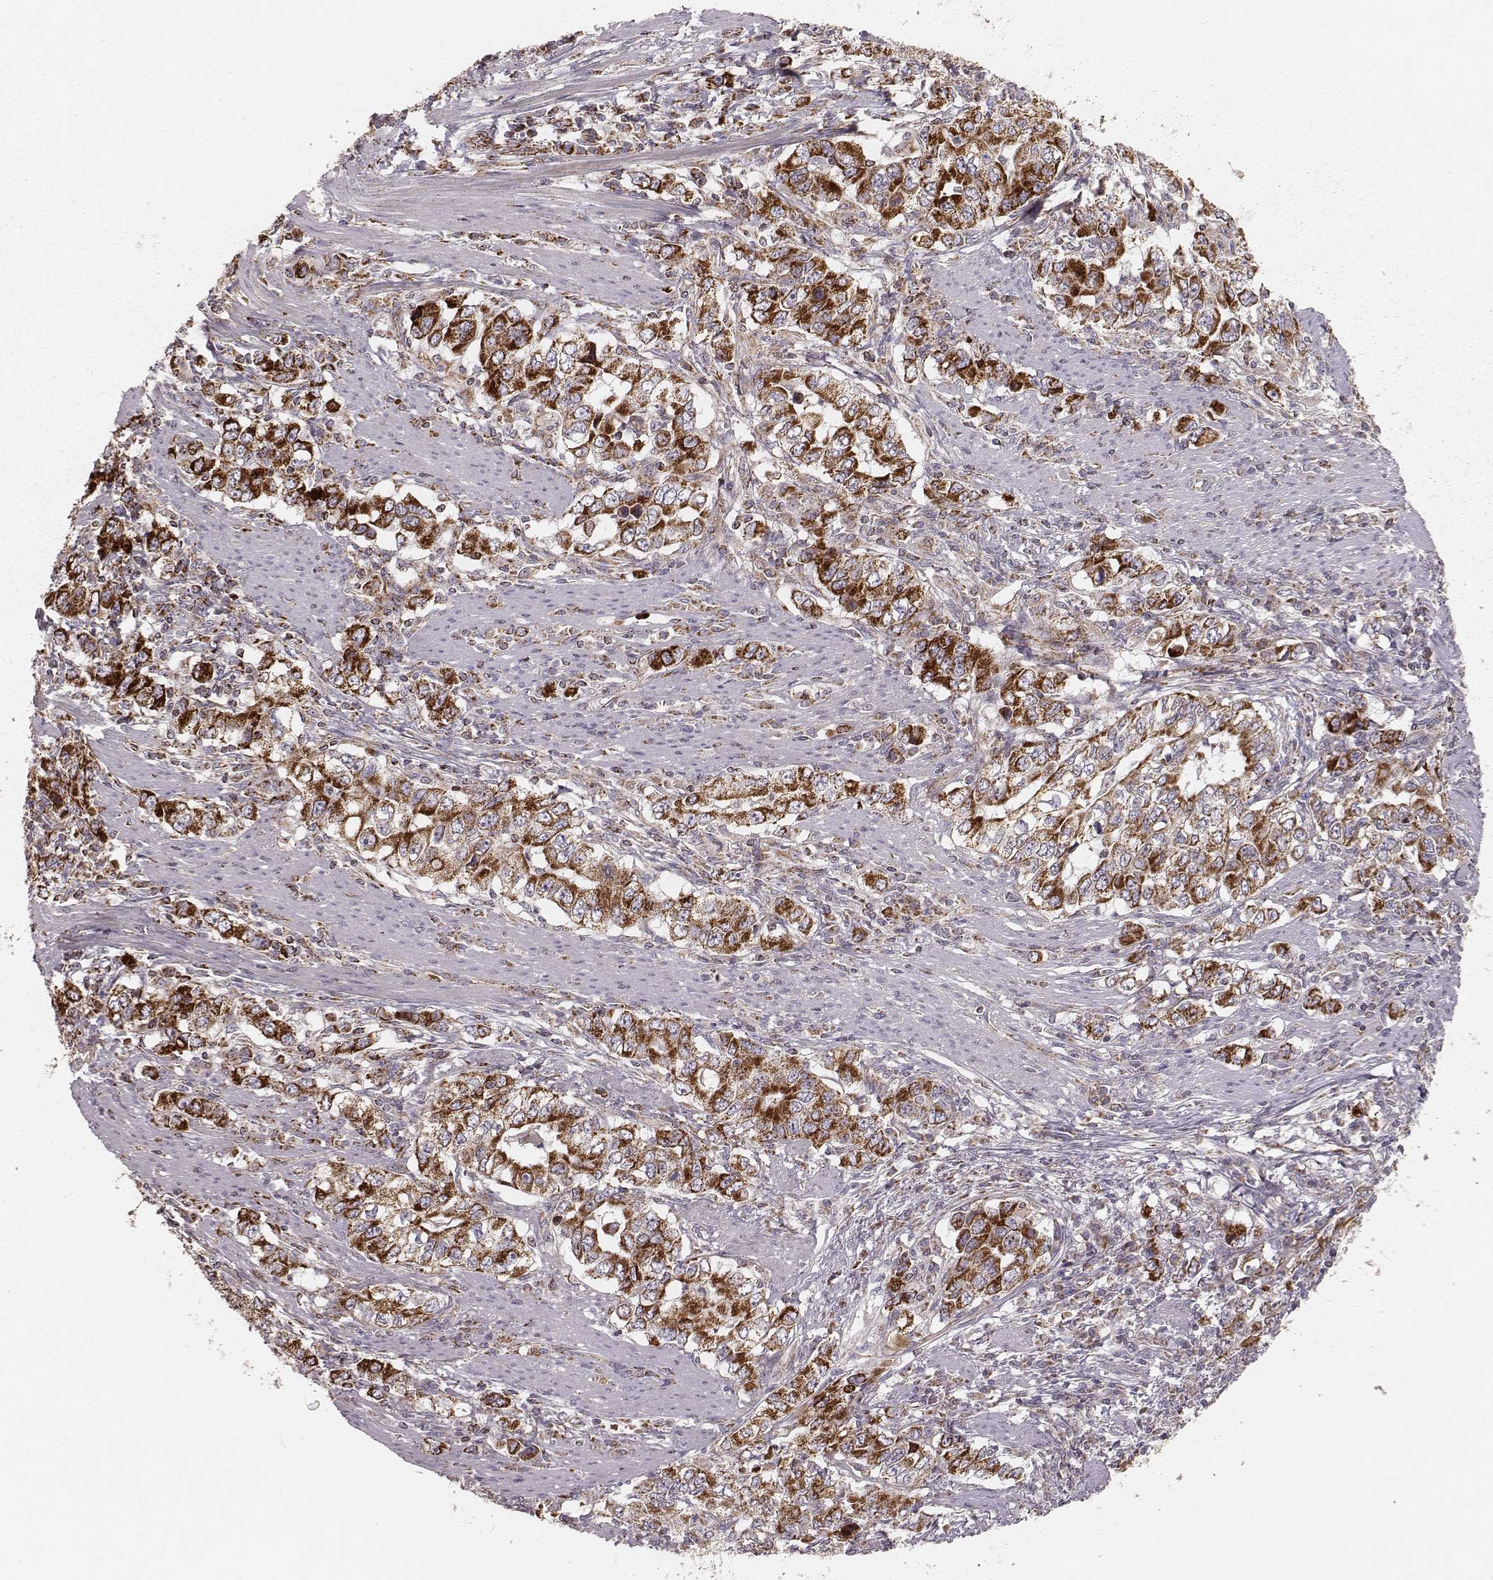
{"staining": {"intensity": "strong", "quantity": ">75%", "location": "cytoplasmic/membranous"}, "tissue": "stomach cancer", "cell_type": "Tumor cells", "image_type": "cancer", "snomed": [{"axis": "morphology", "description": "Adenocarcinoma, NOS"}, {"axis": "topography", "description": "Stomach, lower"}], "caption": "This is an image of IHC staining of stomach cancer, which shows strong positivity in the cytoplasmic/membranous of tumor cells.", "gene": "TUFM", "patient": {"sex": "female", "age": 72}}